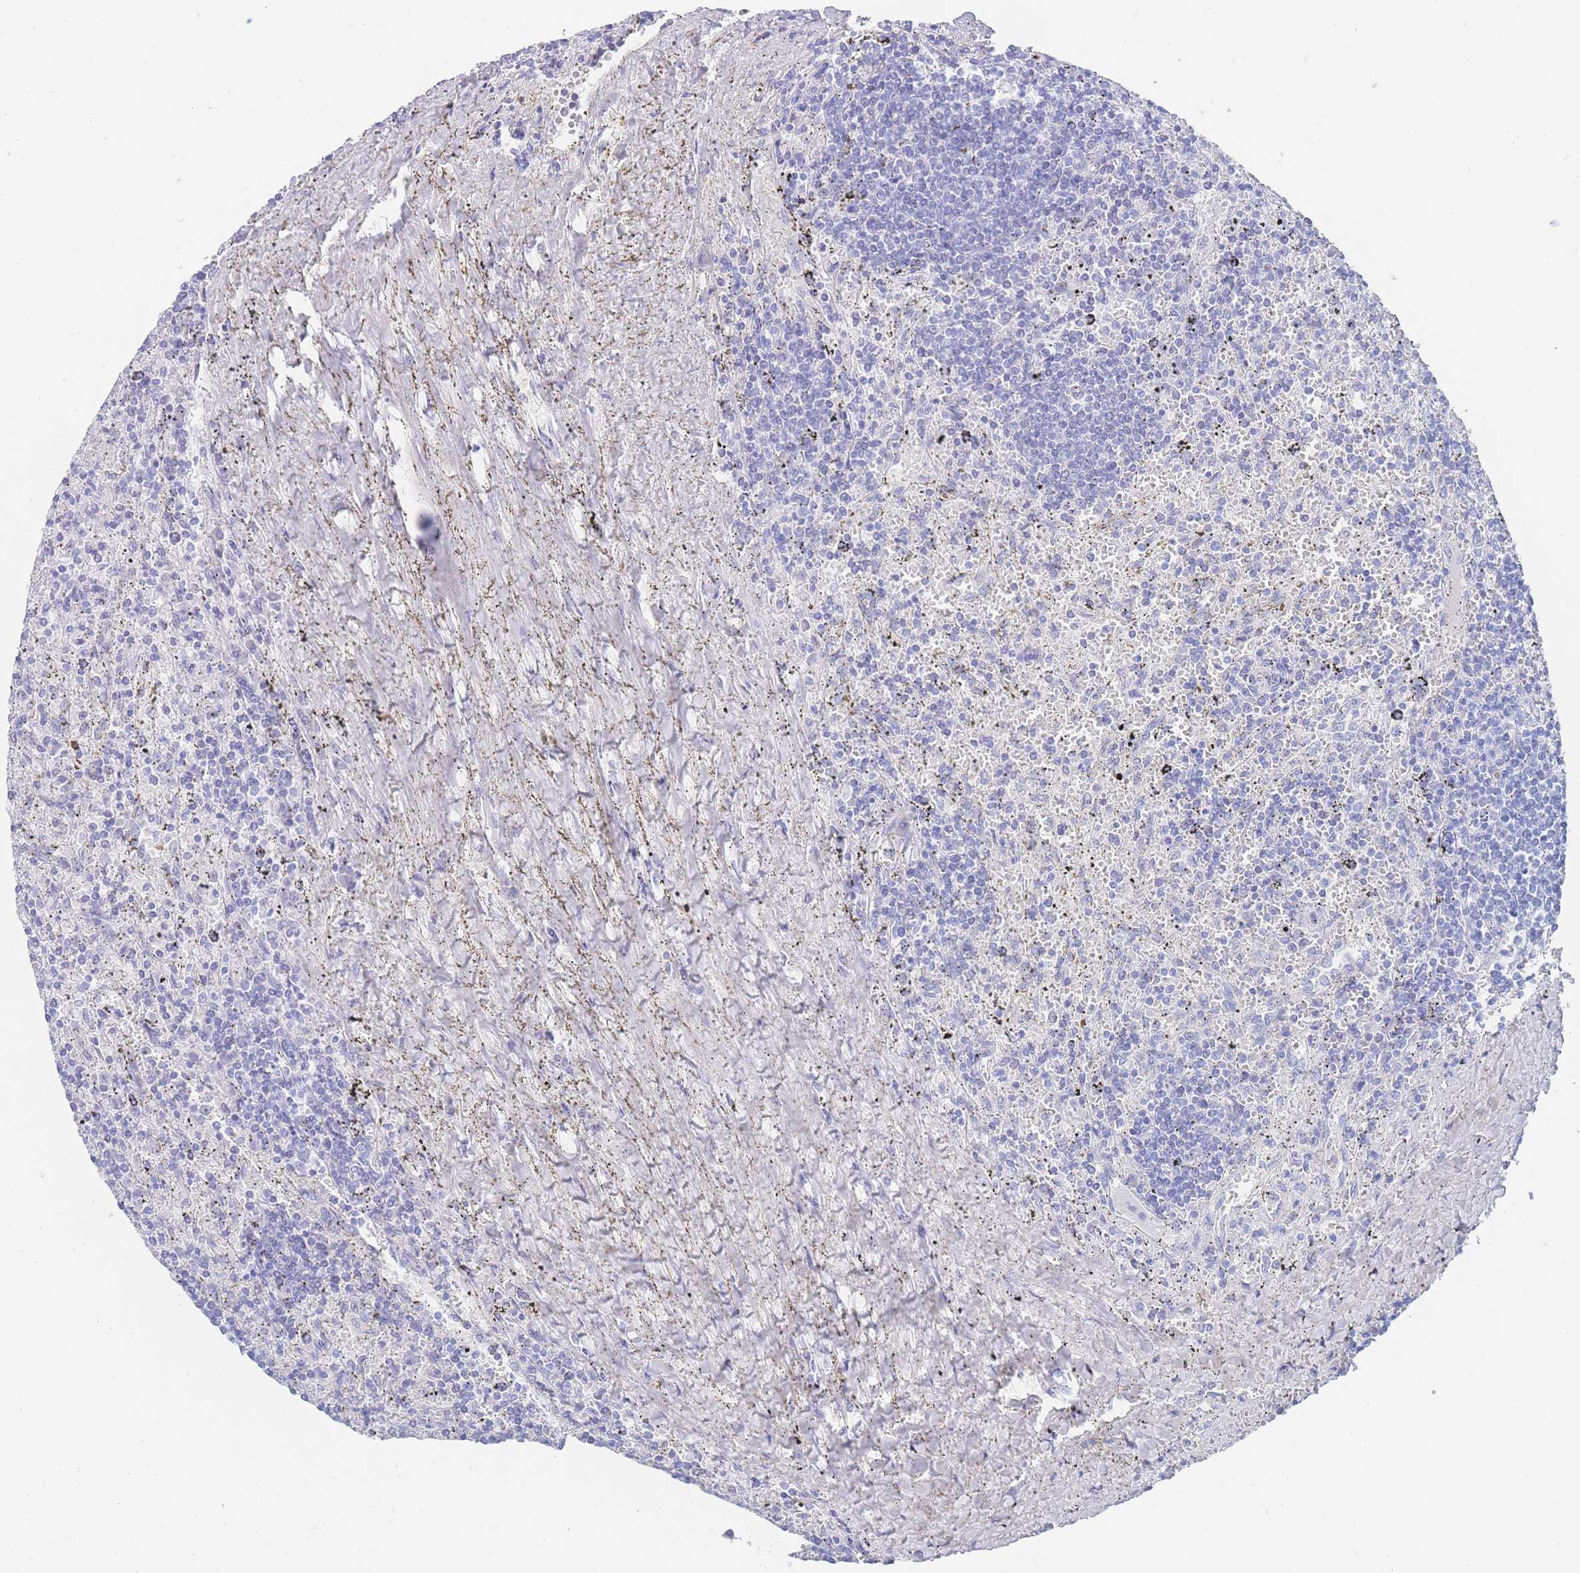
{"staining": {"intensity": "negative", "quantity": "none", "location": "none"}, "tissue": "lymphoma", "cell_type": "Tumor cells", "image_type": "cancer", "snomed": [{"axis": "morphology", "description": "Malignant lymphoma, non-Hodgkin's type, Low grade"}, {"axis": "topography", "description": "Spleen"}], "caption": "The micrograph reveals no staining of tumor cells in lymphoma.", "gene": "LRRC37A", "patient": {"sex": "male", "age": 76}}